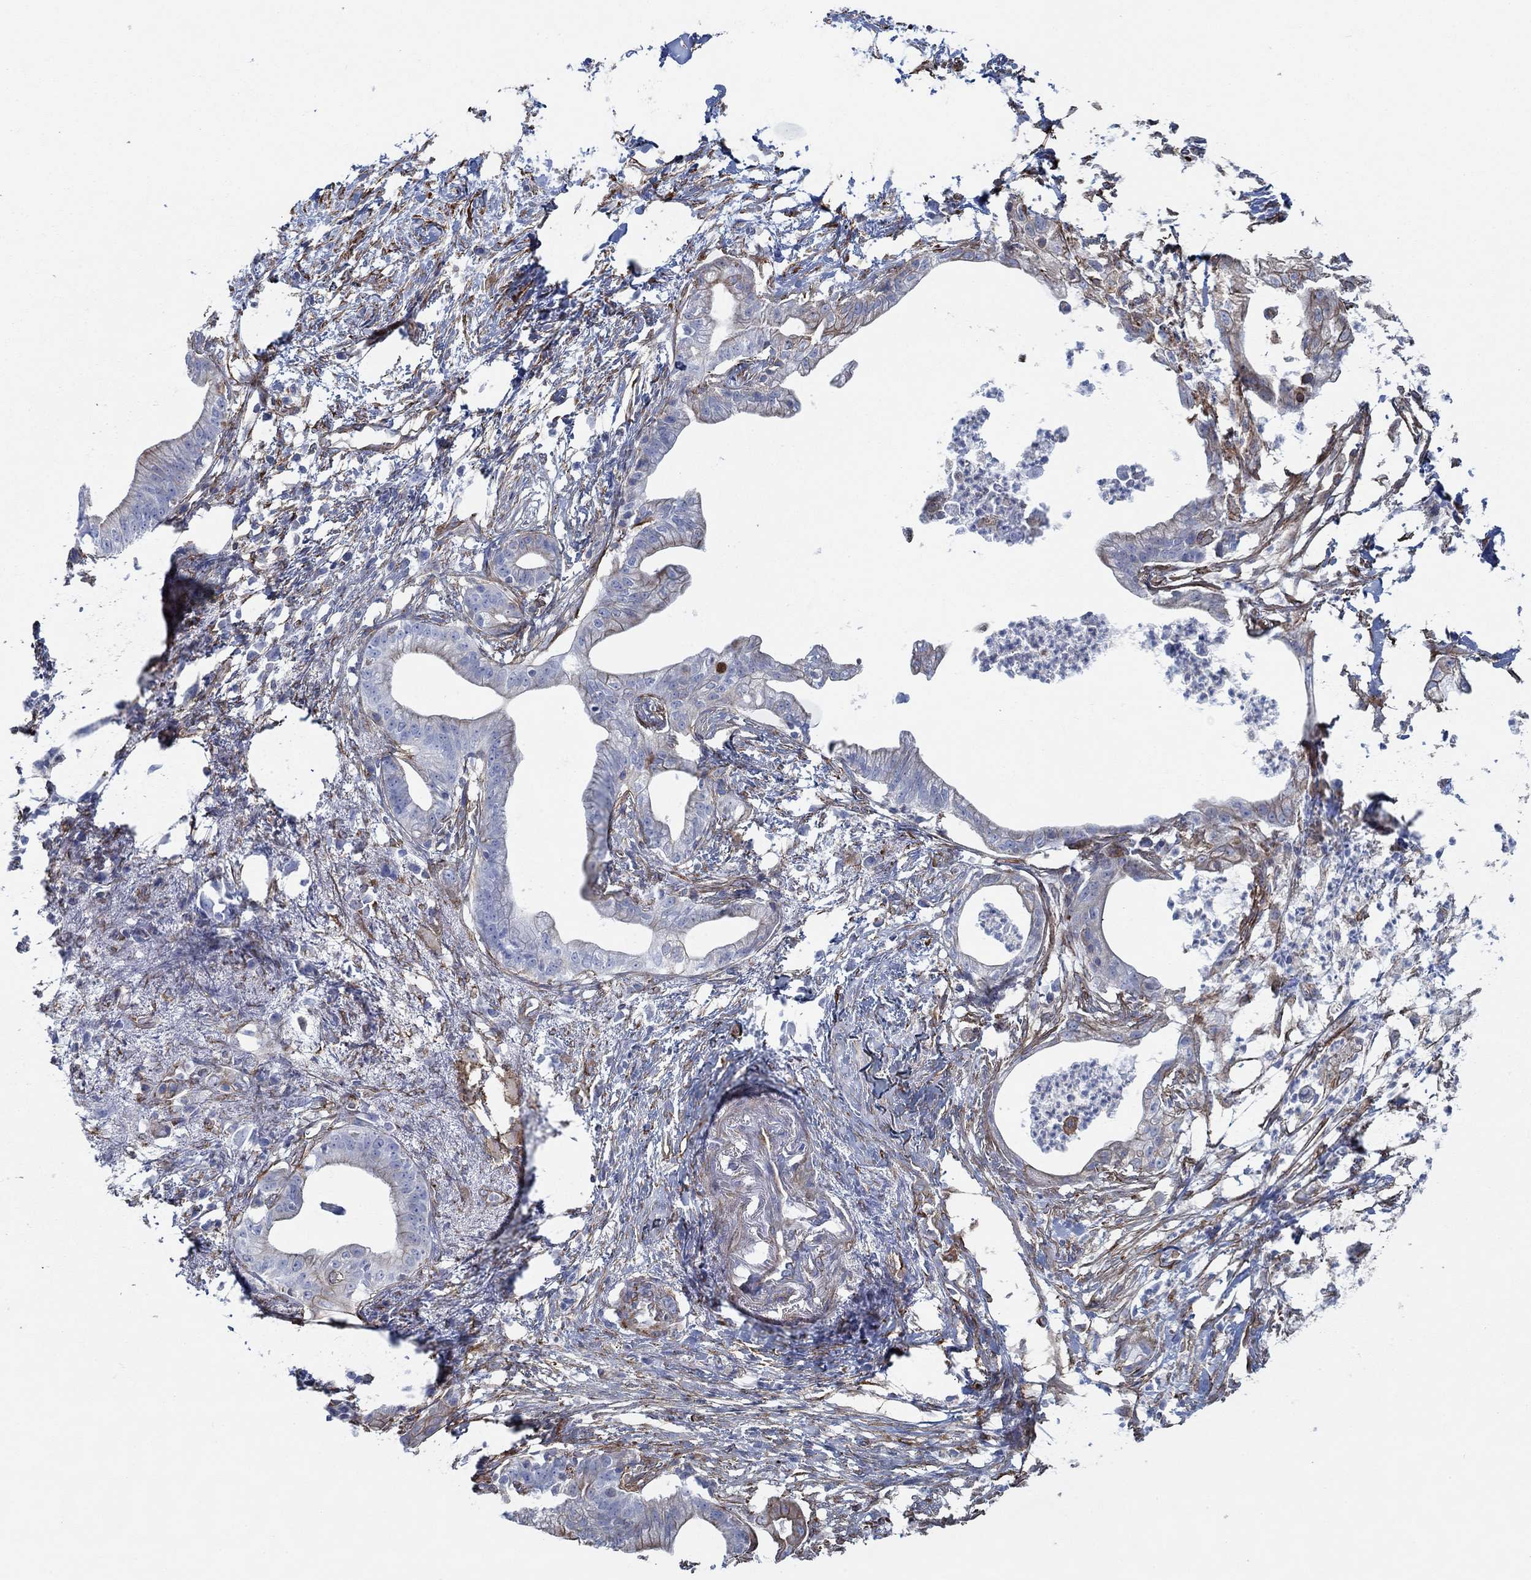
{"staining": {"intensity": "negative", "quantity": "none", "location": "none"}, "tissue": "pancreatic cancer", "cell_type": "Tumor cells", "image_type": "cancer", "snomed": [{"axis": "morphology", "description": "Normal tissue, NOS"}, {"axis": "morphology", "description": "Adenocarcinoma, NOS"}, {"axis": "topography", "description": "Pancreas"}], "caption": "Photomicrograph shows no protein expression in tumor cells of pancreatic cancer (adenocarcinoma) tissue.", "gene": "STC2", "patient": {"sex": "female", "age": 58}}